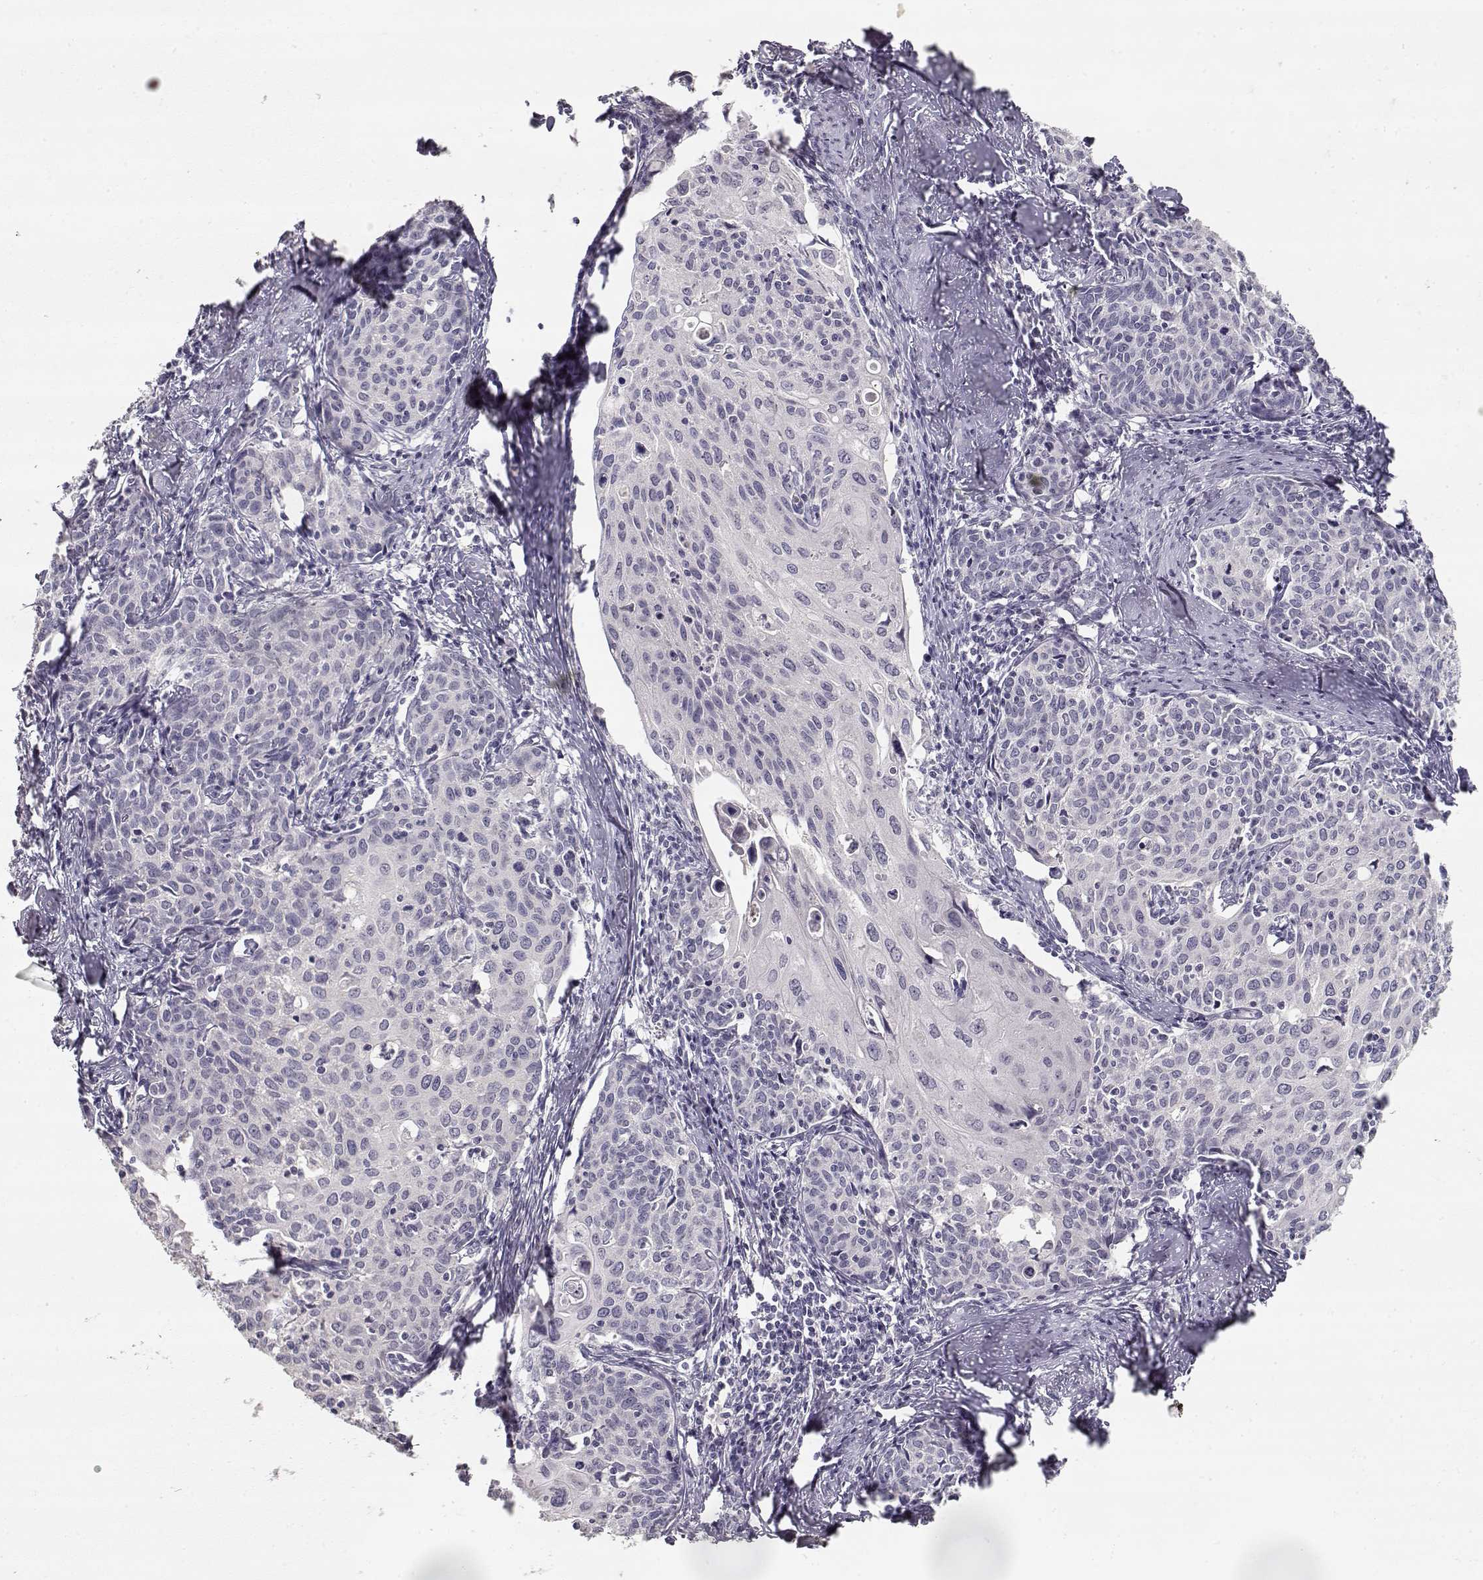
{"staining": {"intensity": "negative", "quantity": "none", "location": "none"}, "tissue": "cervical cancer", "cell_type": "Tumor cells", "image_type": "cancer", "snomed": [{"axis": "morphology", "description": "Squamous cell carcinoma, NOS"}, {"axis": "topography", "description": "Cervix"}], "caption": "High power microscopy histopathology image of an immunohistochemistry histopathology image of cervical squamous cell carcinoma, revealing no significant positivity in tumor cells.", "gene": "TPH2", "patient": {"sex": "female", "age": 62}}